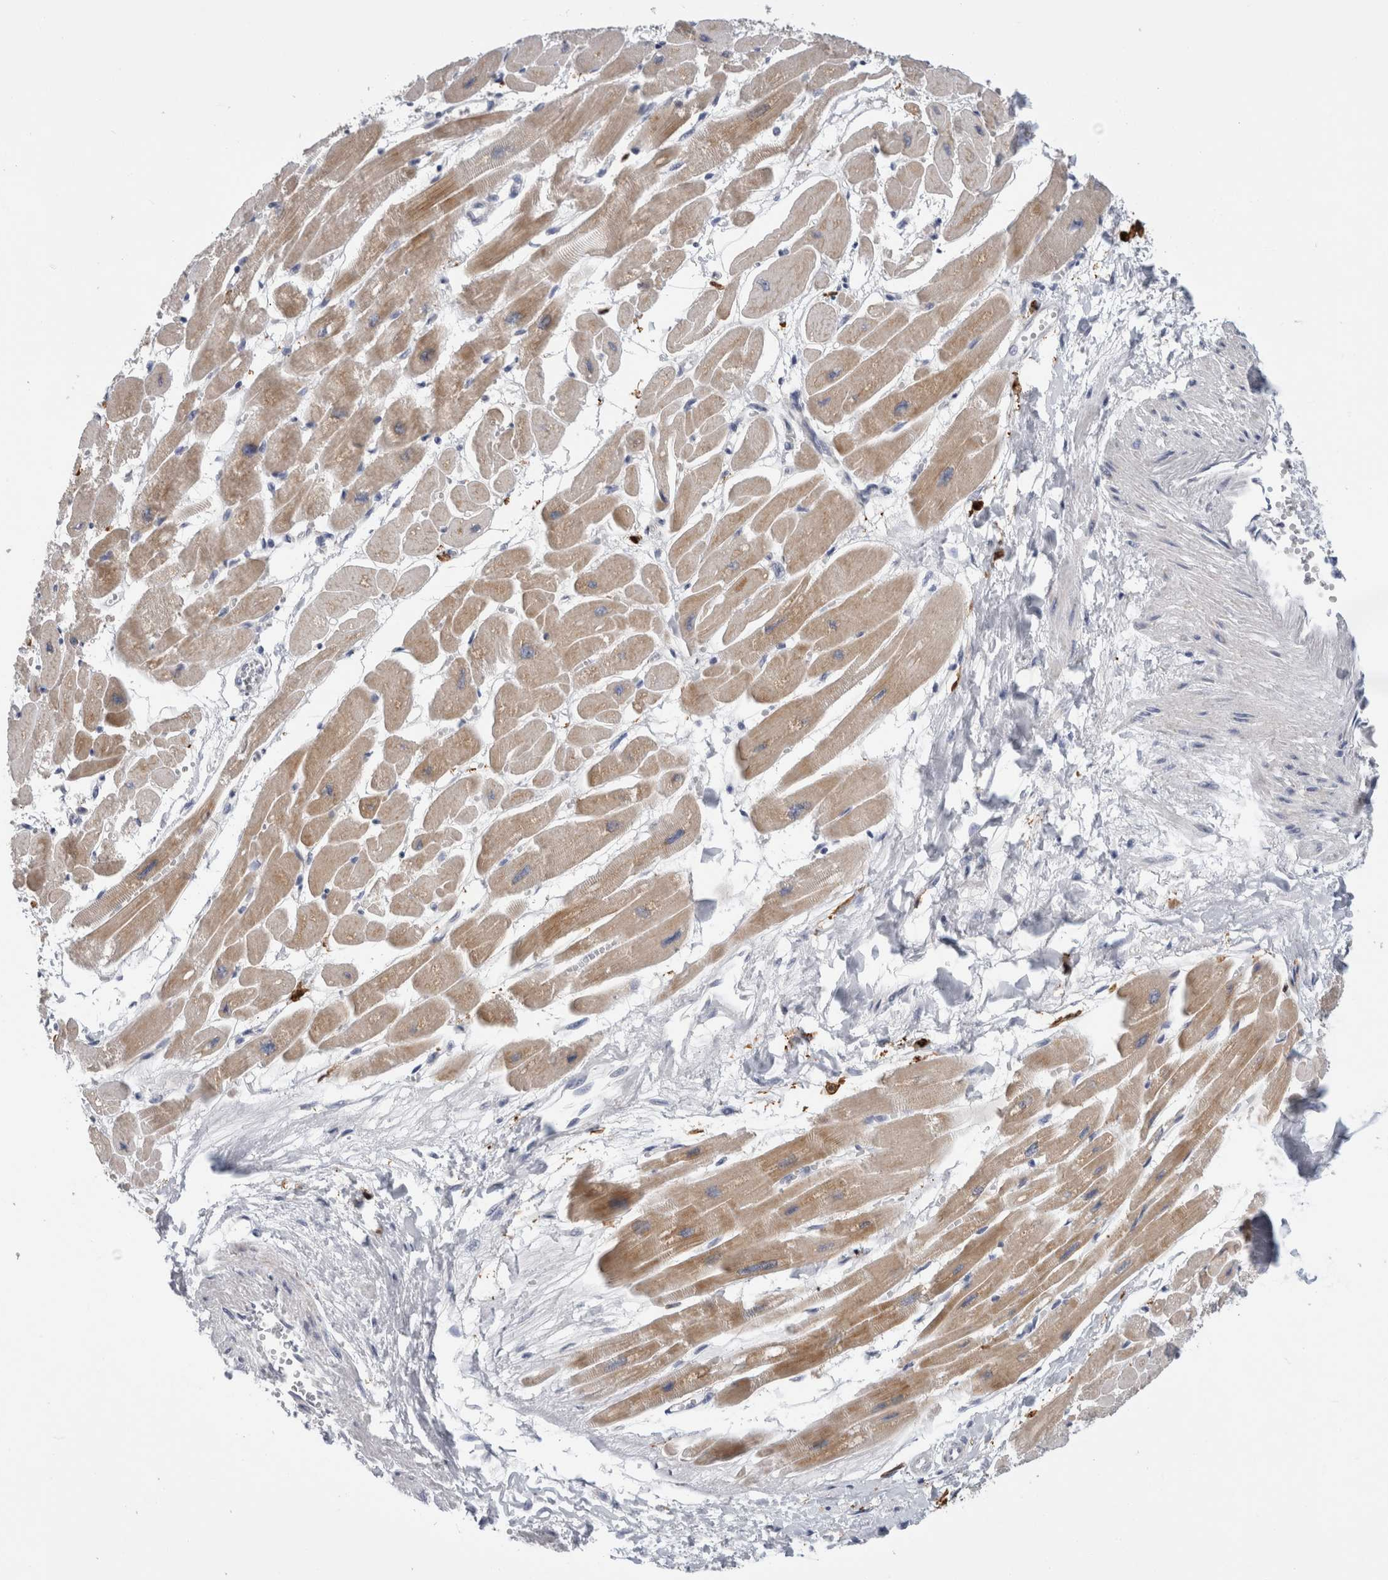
{"staining": {"intensity": "moderate", "quantity": "25%-75%", "location": "cytoplasmic/membranous"}, "tissue": "heart muscle", "cell_type": "Cardiomyocytes", "image_type": "normal", "snomed": [{"axis": "morphology", "description": "Normal tissue, NOS"}, {"axis": "topography", "description": "Heart"}], "caption": "High-magnification brightfield microscopy of normal heart muscle stained with DAB (3,3'-diaminobenzidine) (brown) and counterstained with hematoxylin (blue). cardiomyocytes exhibit moderate cytoplasmic/membranous positivity is seen in about25%-75% of cells. Immunohistochemistry (ihc) stains the protein in brown and the nuclei are stained blue.", "gene": "SLC20A2", "patient": {"sex": "female", "age": 54}}